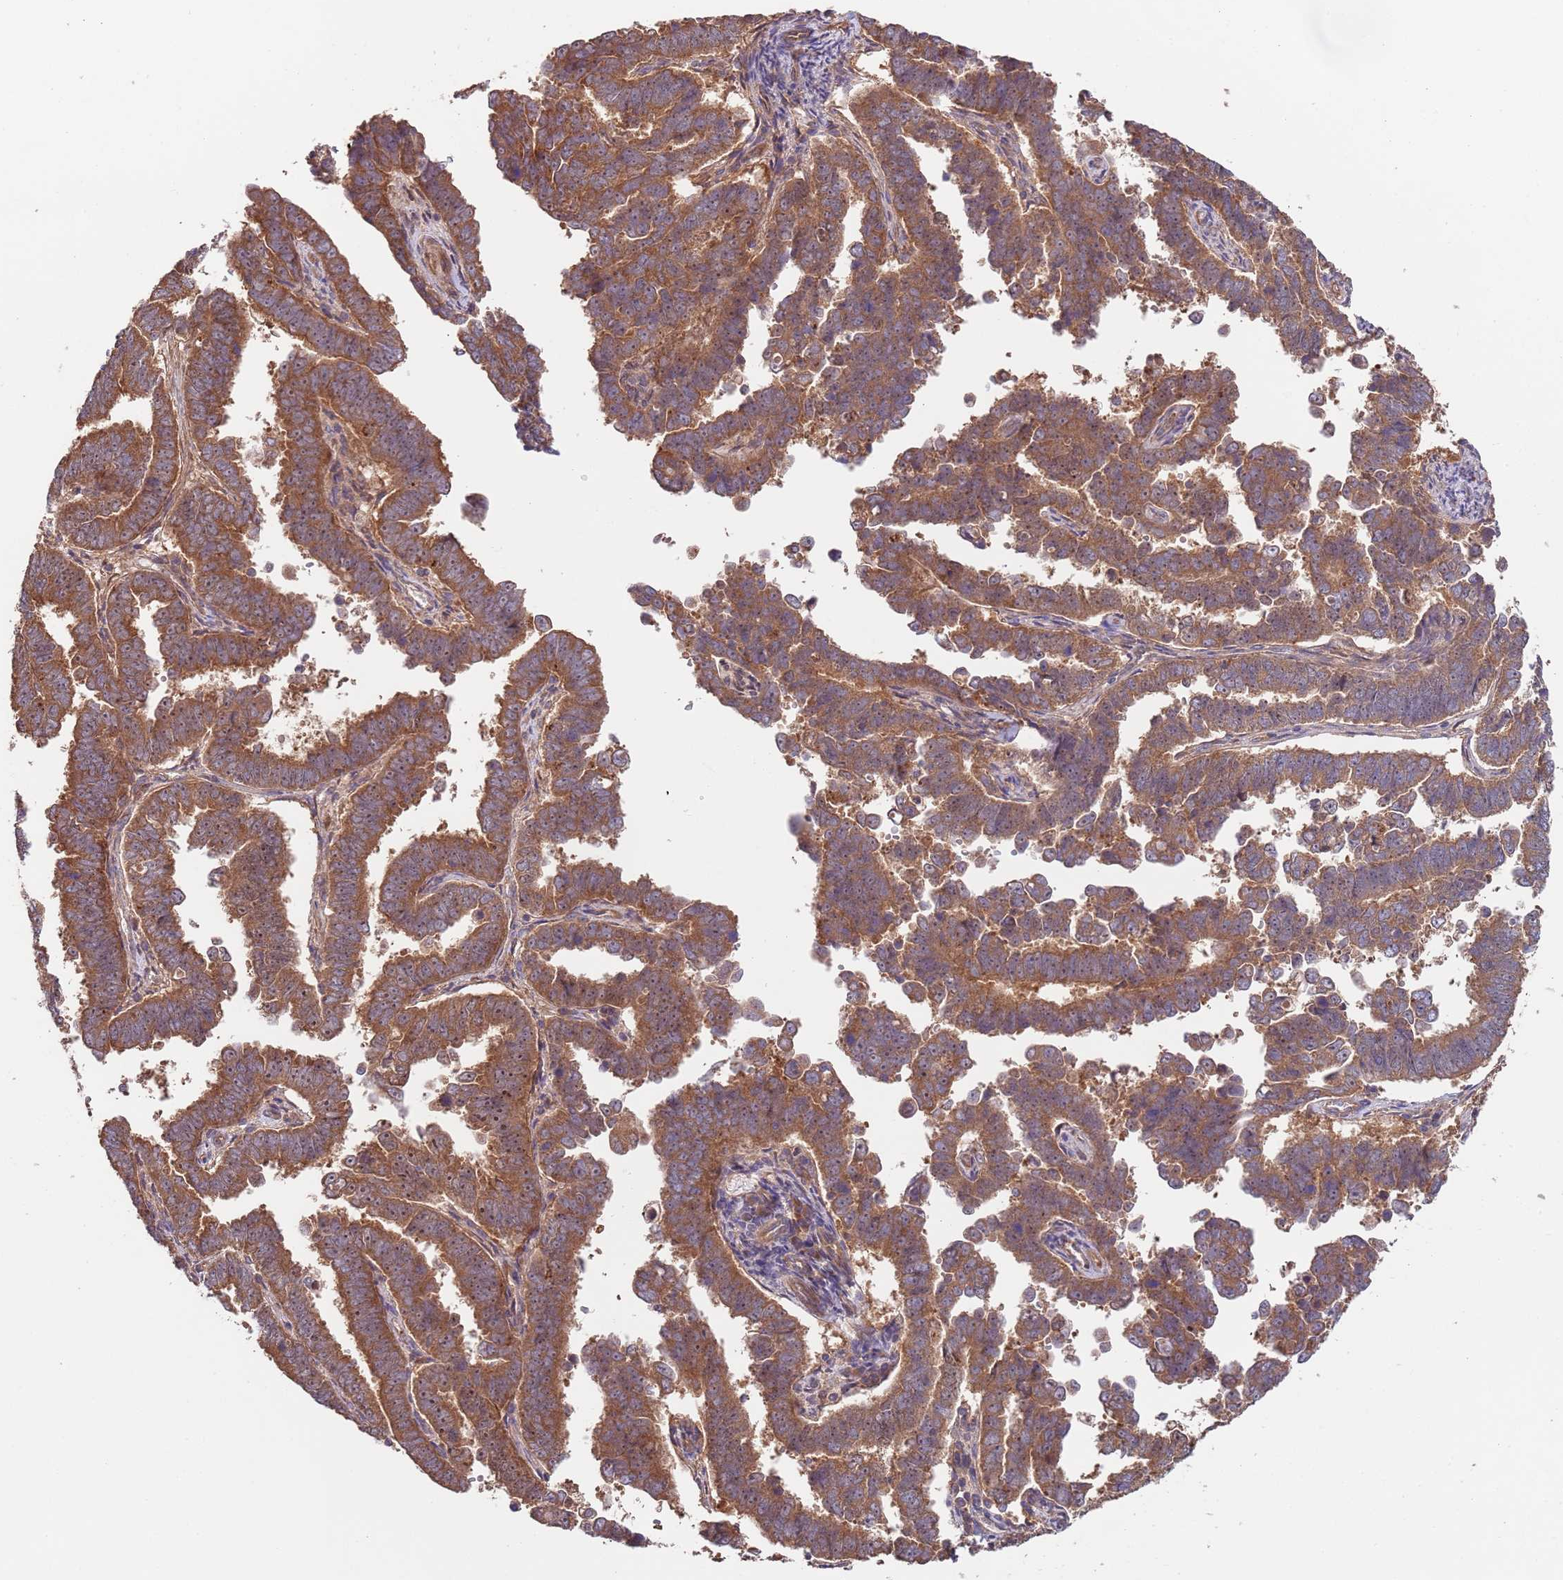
{"staining": {"intensity": "moderate", "quantity": ">75%", "location": "cytoplasmic/membranous"}, "tissue": "endometrial cancer", "cell_type": "Tumor cells", "image_type": "cancer", "snomed": [{"axis": "morphology", "description": "Adenocarcinoma, NOS"}, {"axis": "topography", "description": "Endometrium"}], "caption": "Immunohistochemistry (DAB) staining of adenocarcinoma (endometrial) shows moderate cytoplasmic/membranous protein expression in approximately >75% of tumor cells.", "gene": "EIF3F", "patient": {"sex": "female", "age": 75}}